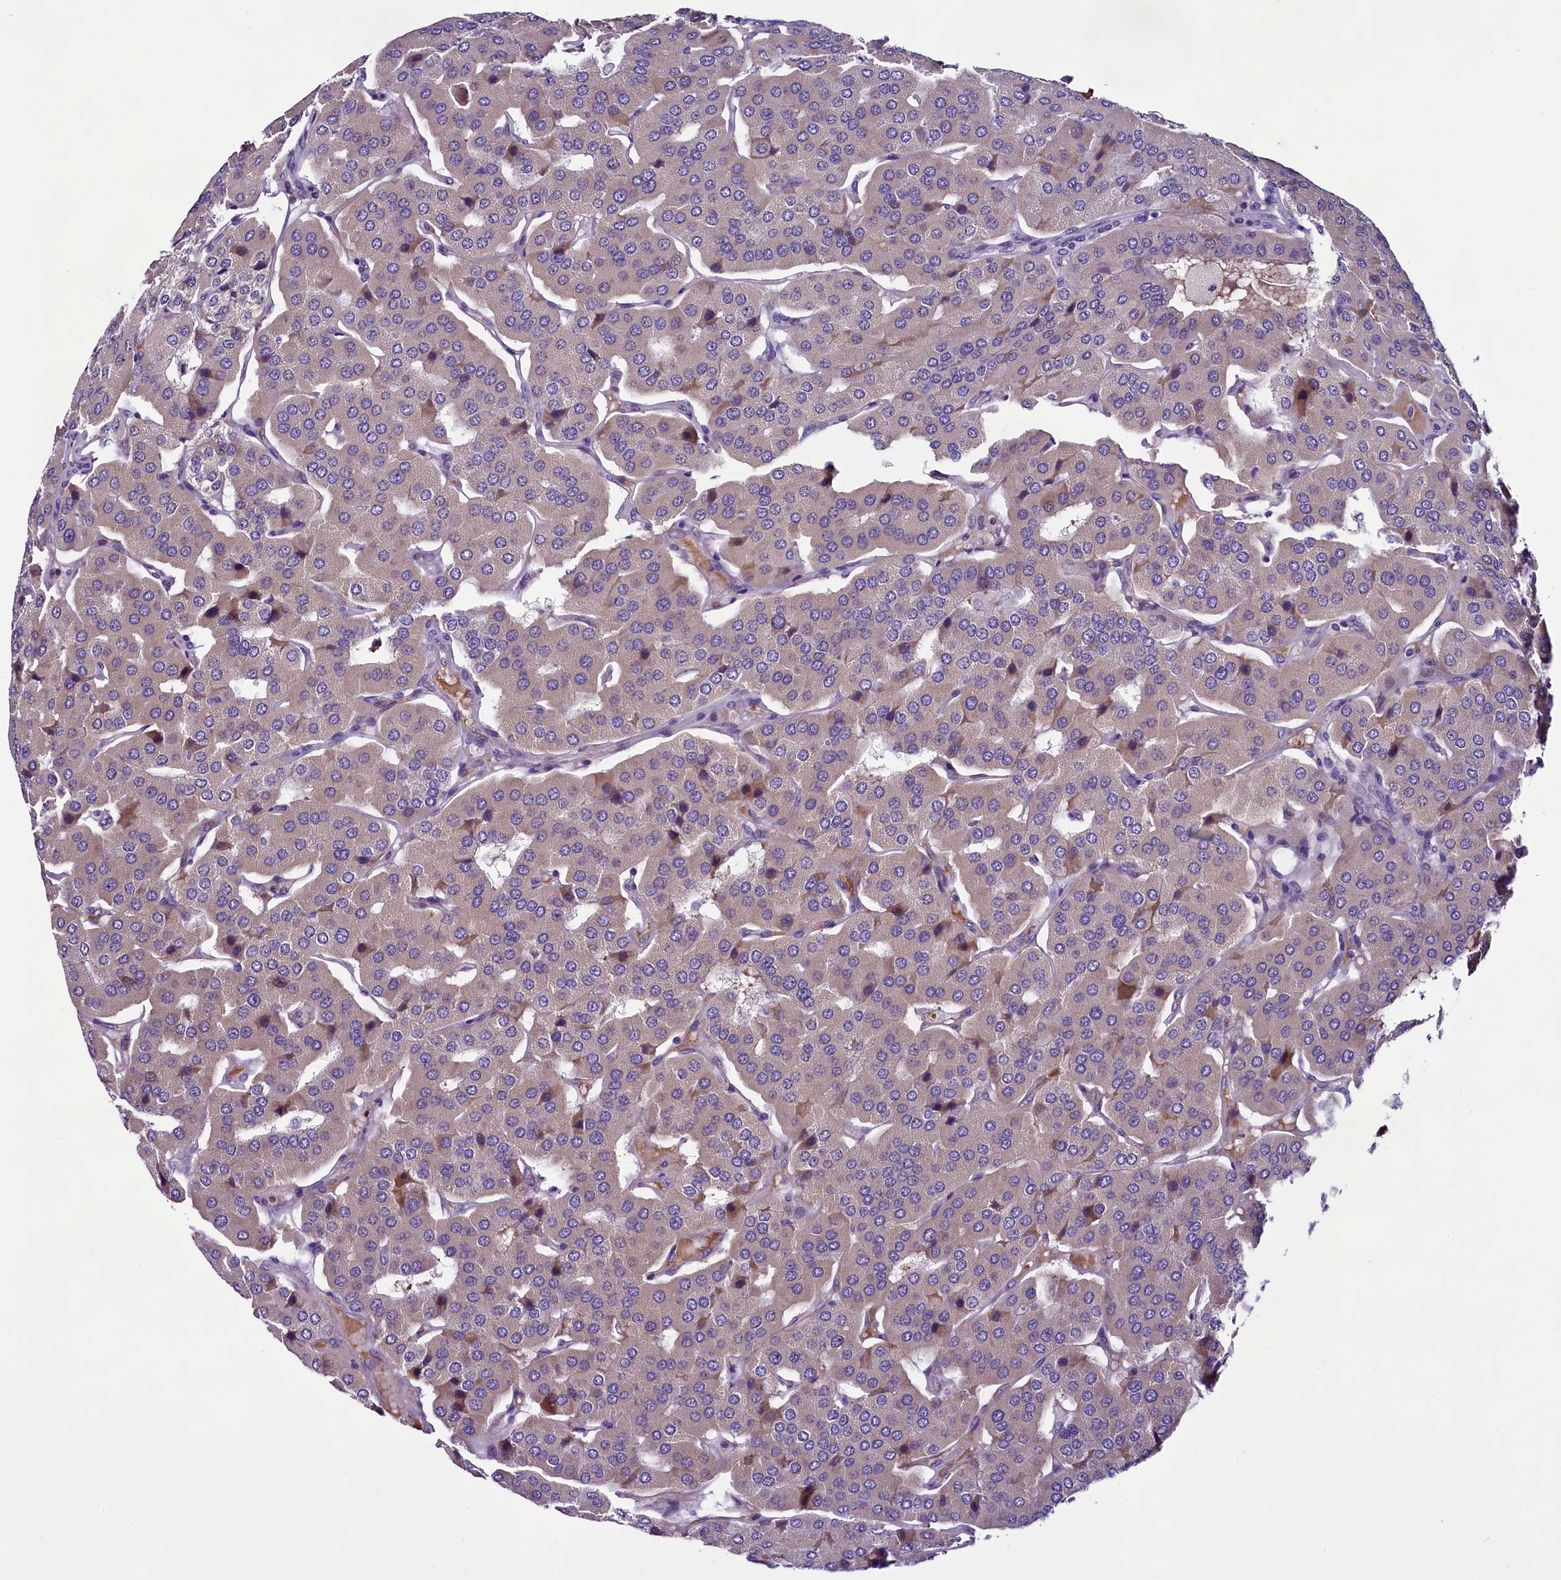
{"staining": {"intensity": "negative", "quantity": "none", "location": "none"}, "tissue": "parathyroid gland", "cell_type": "Glandular cells", "image_type": "normal", "snomed": [{"axis": "morphology", "description": "Normal tissue, NOS"}, {"axis": "morphology", "description": "Adenoma, NOS"}, {"axis": "topography", "description": "Parathyroid gland"}], "caption": "The micrograph exhibits no significant staining in glandular cells of parathyroid gland. (Stains: DAB immunohistochemistry (IHC) with hematoxylin counter stain, Microscopy: brightfield microscopy at high magnification).", "gene": "CCDC106", "patient": {"sex": "female", "age": 86}}